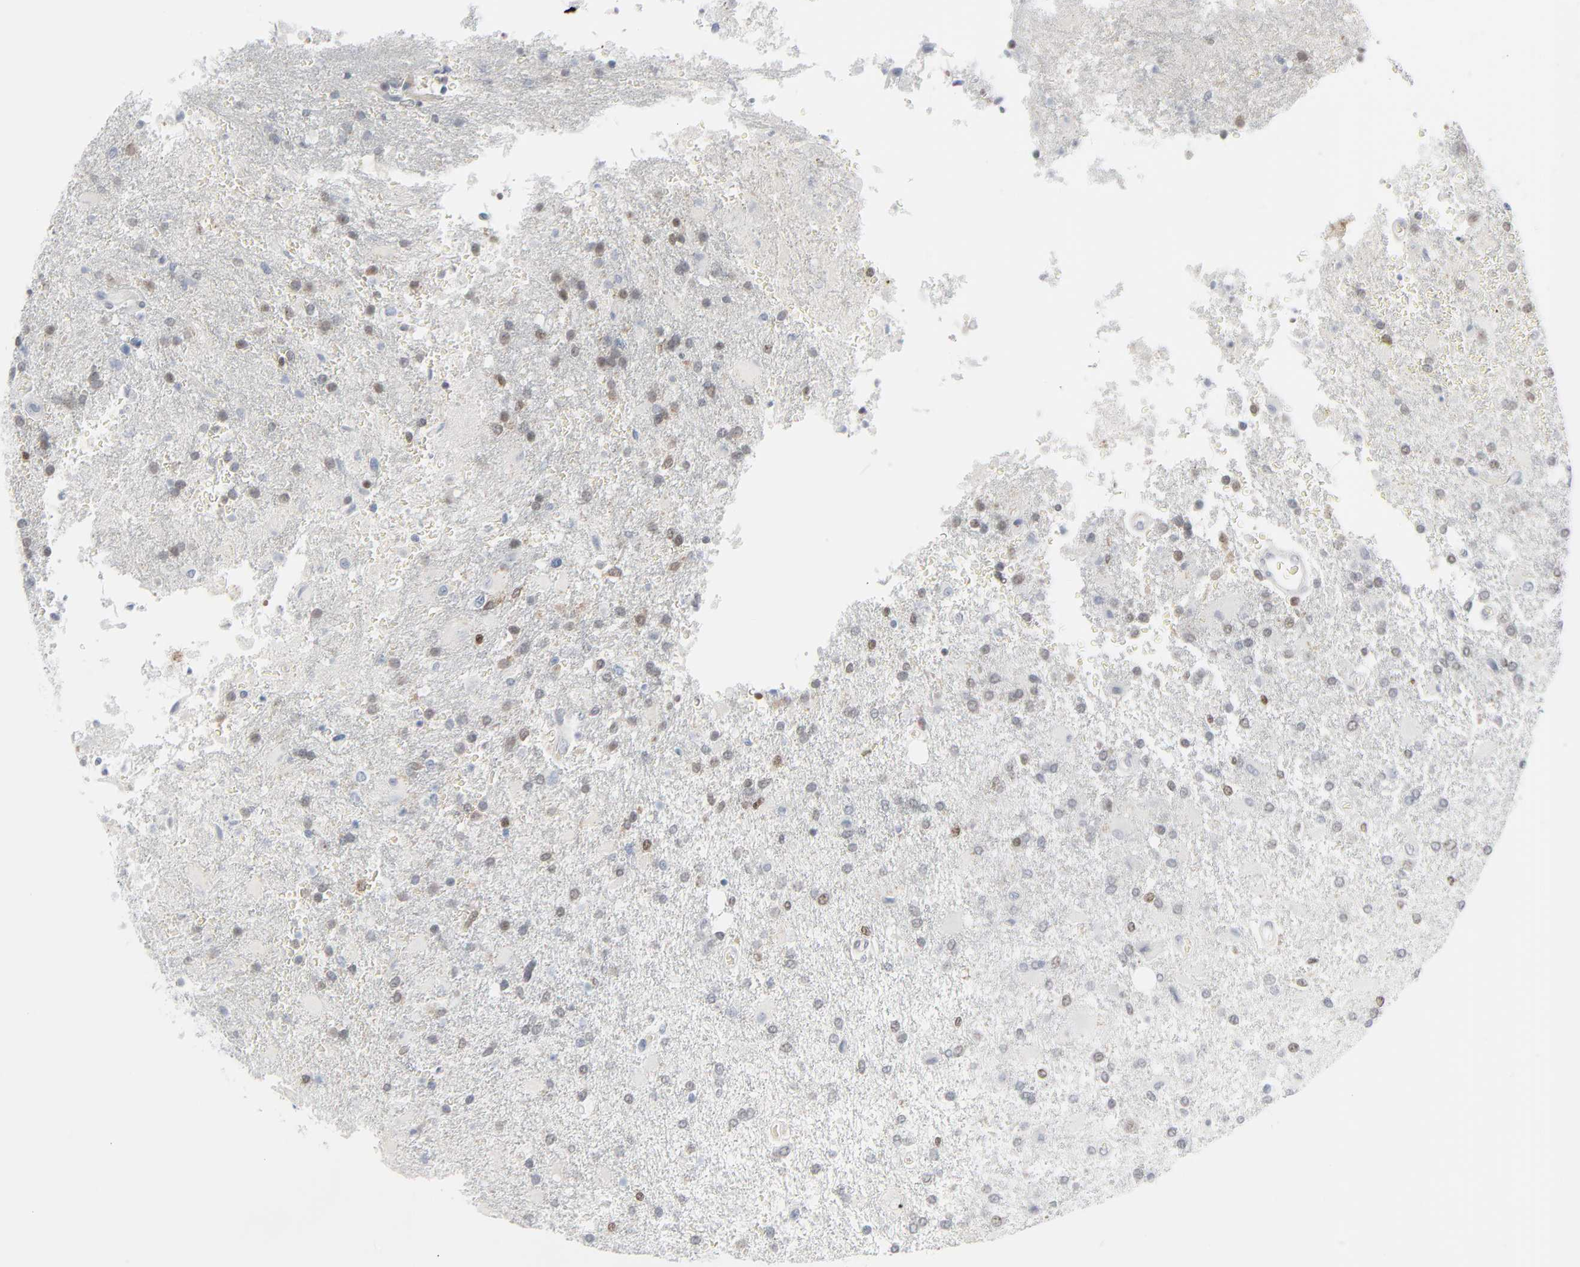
{"staining": {"intensity": "weak", "quantity": "<25%", "location": "nuclear"}, "tissue": "glioma", "cell_type": "Tumor cells", "image_type": "cancer", "snomed": [{"axis": "morphology", "description": "Glioma, malignant, High grade"}, {"axis": "topography", "description": "Cerebral cortex"}], "caption": "Tumor cells show no significant staining in glioma.", "gene": "MITF", "patient": {"sex": "male", "age": 79}}